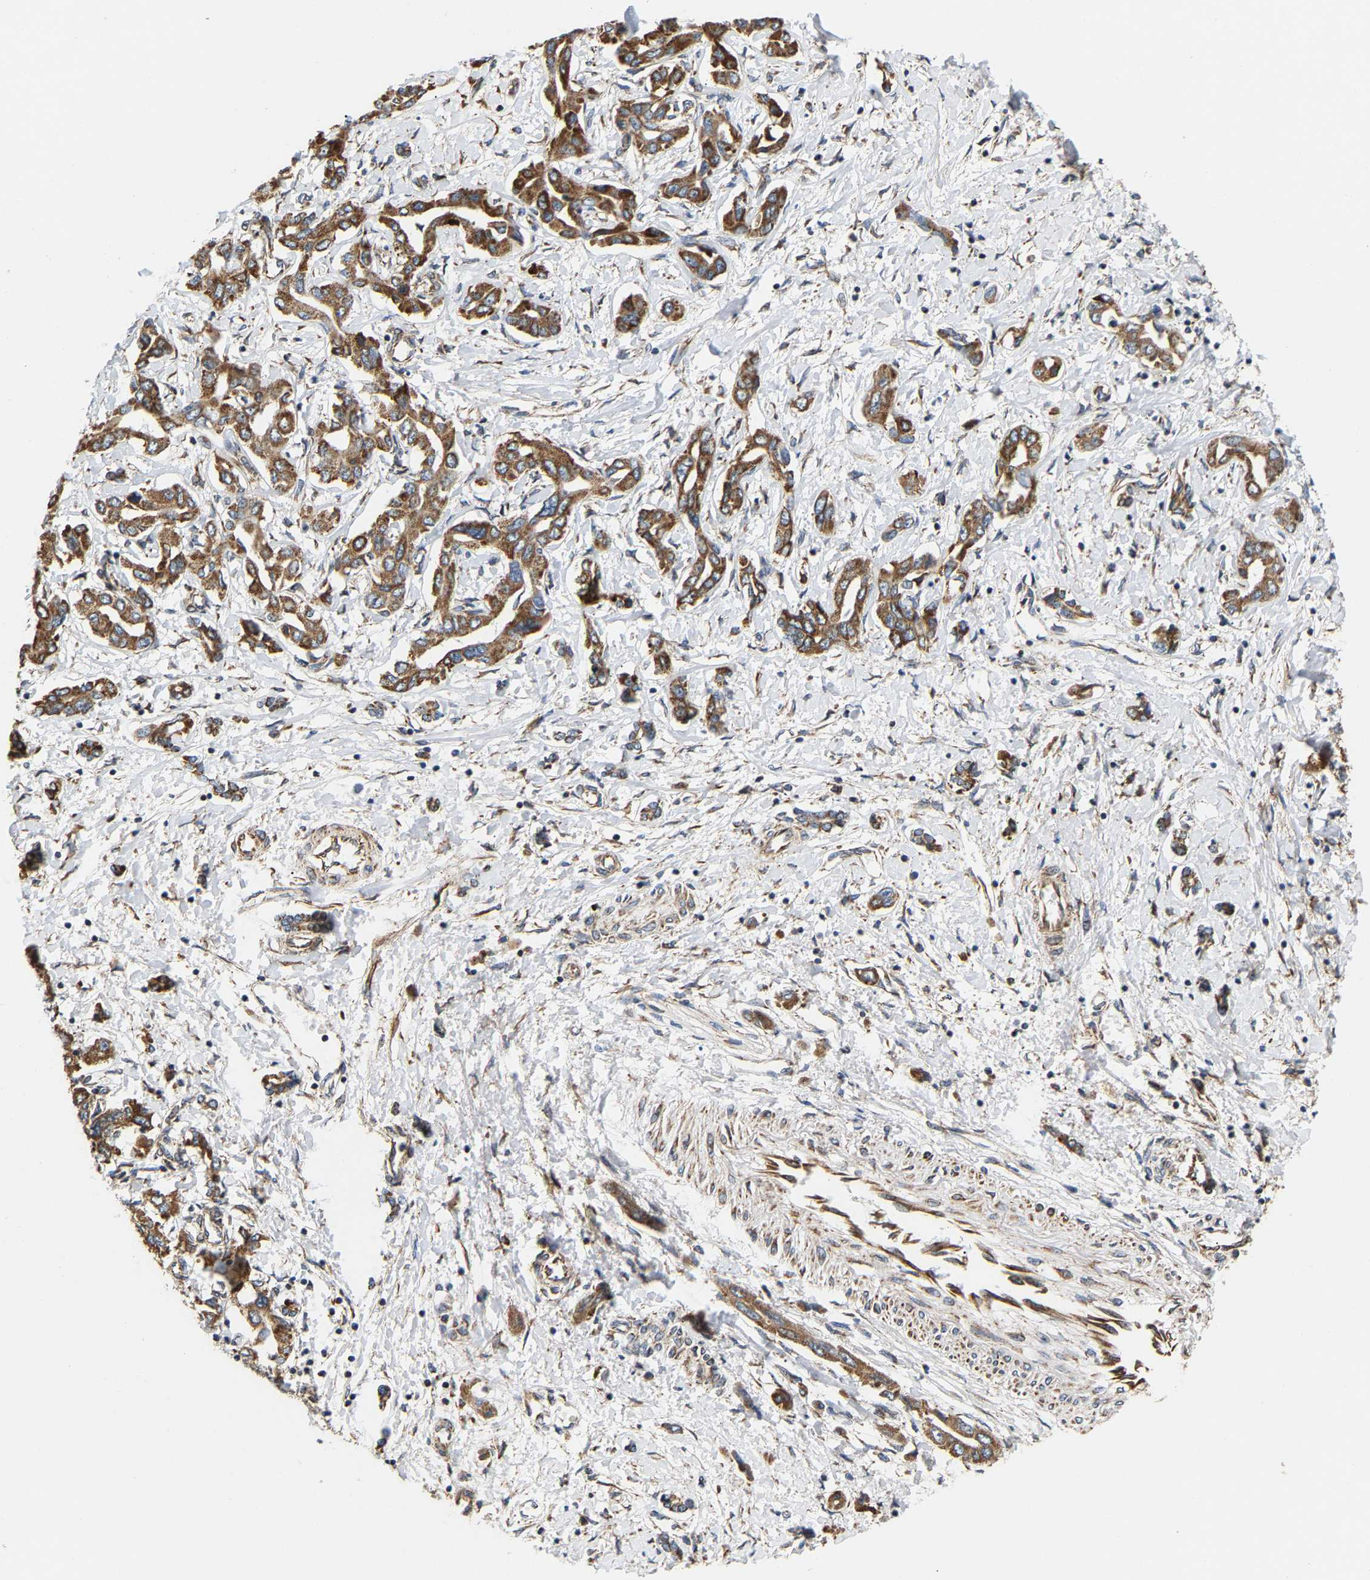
{"staining": {"intensity": "strong", "quantity": ">75%", "location": "cytoplasmic/membranous"}, "tissue": "liver cancer", "cell_type": "Tumor cells", "image_type": "cancer", "snomed": [{"axis": "morphology", "description": "Cholangiocarcinoma"}, {"axis": "topography", "description": "Liver"}], "caption": "Strong cytoplasmic/membranous positivity is identified in approximately >75% of tumor cells in liver cholangiocarcinoma. (IHC, brightfield microscopy, high magnification).", "gene": "TMEM168", "patient": {"sex": "male", "age": 59}}